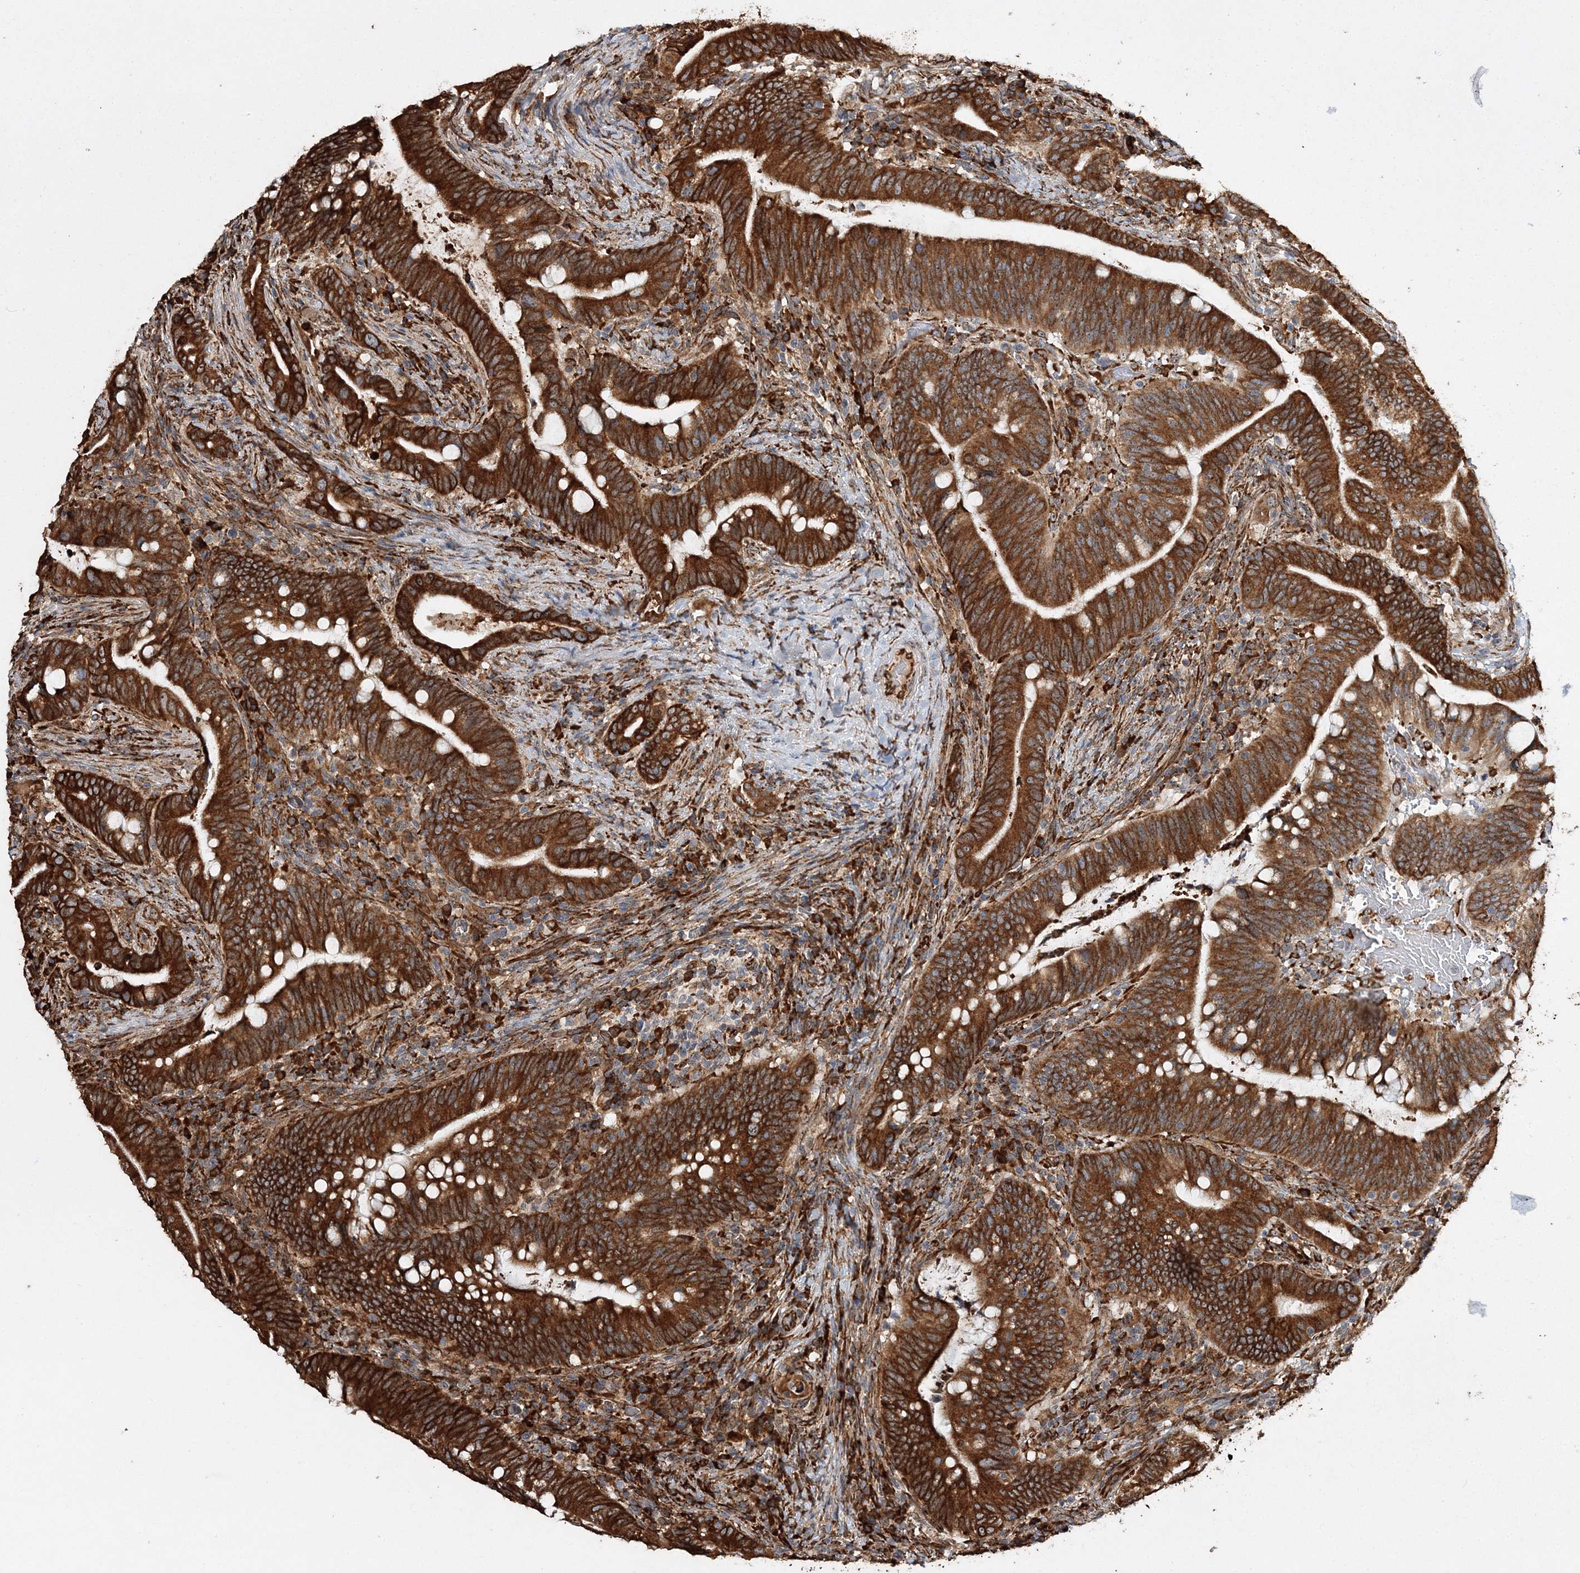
{"staining": {"intensity": "strong", "quantity": ">75%", "location": "cytoplasmic/membranous"}, "tissue": "colorectal cancer", "cell_type": "Tumor cells", "image_type": "cancer", "snomed": [{"axis": "morphology", "description": "Adenocarcinoma, NOS"}, {"axis": "topography", "description": "Colon"}], "caption": "Protein analysis of colorectal adenocarcinoma tissue exhibits strong cytoplasmic/membranous staining in approximately >75% of tumor cells.", "gene": "SCRN3", "patient": {"sex": "female", "age": 66}}